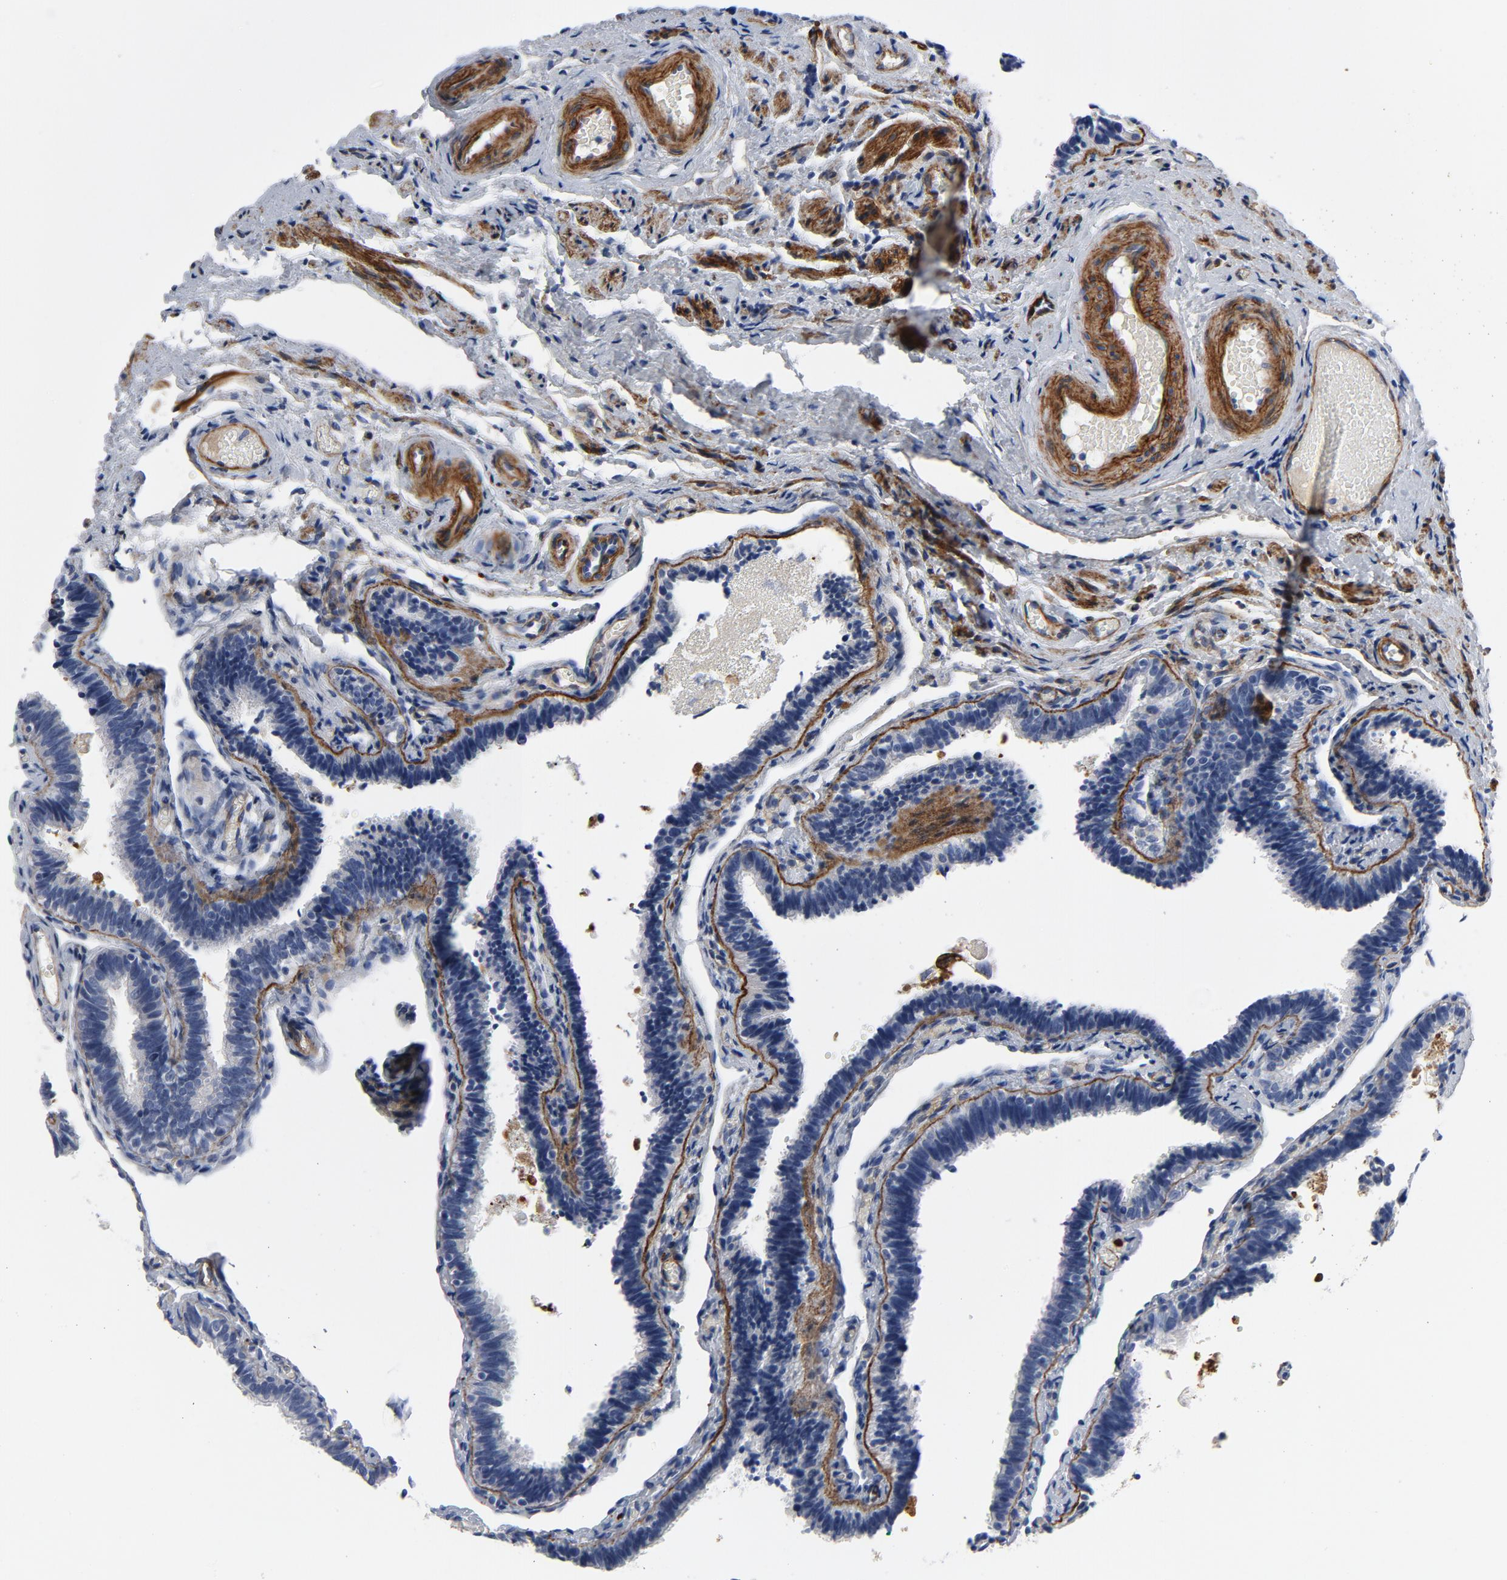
{"staining": {"intensity": "moderate", "quantity": "<25%", "location": "cytoplasmic/membranous"}, "tissue": "fallopian tube", "cell_type": "Glandular cells", "image_type": "normal", "snomed": [{"axis": "morphology", "description": "Normal tissue, NOS"}, {"axis": "topography", "description": "Fallopian tube"}], "caption": "Fallopian tube stained with DAB (3,3'-diaminobenzidine) IHC reveals low levels of moderate cytoplasmic/membranous expression in about <25% of glandular cells.", "gene": "LAMC1", "patient": {"sex": "female", "age": 46}}